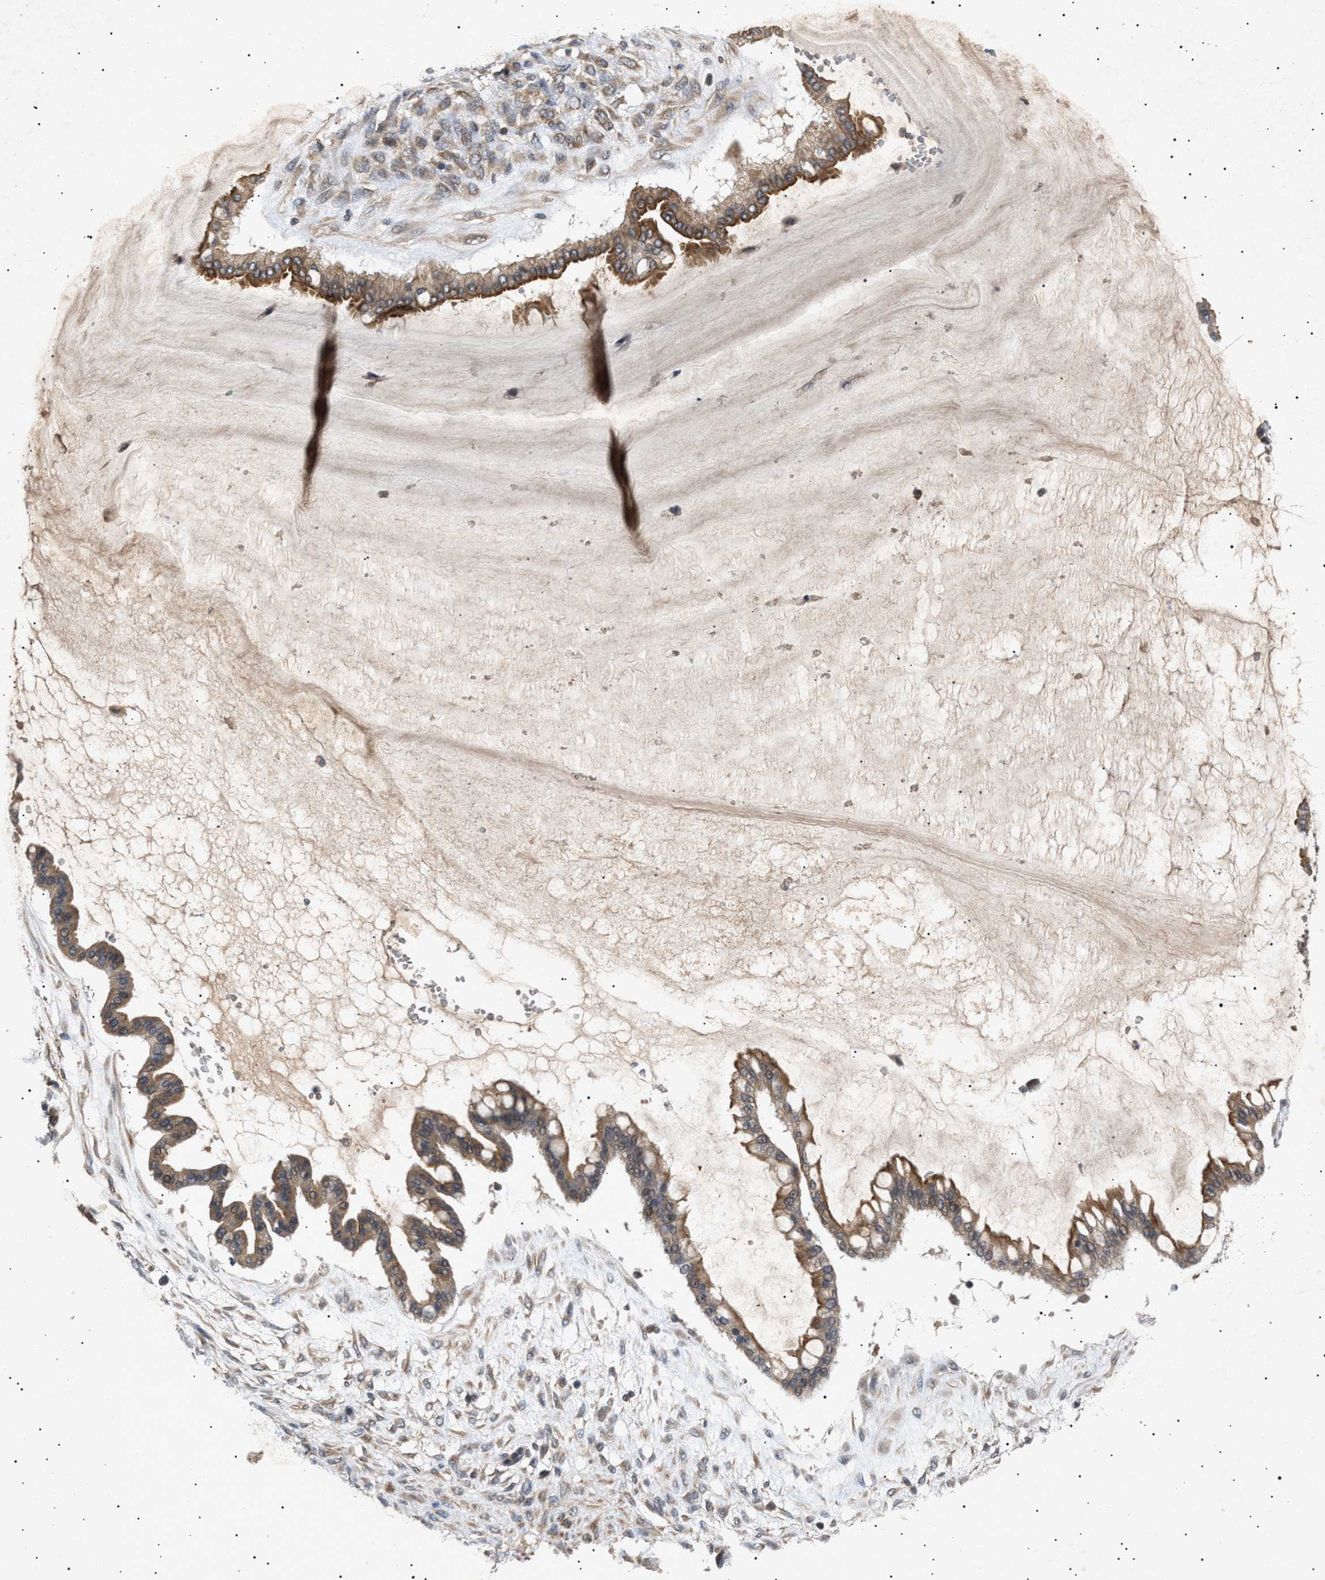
{"staining": {"intensity": "moderate", "quantity": ">75%", "location": "cytoplasmic/membranous"}, "tissue": "ovarian cancer", "cell_type": "Tumor cells", "image_type": "cancer", "snomed": [{"axis": "morphology", "description": "Cystadenocarcinoma, mucinous, NOS"}, {"axis": "topography", "description": "Ovary"}], "caption": "Protein analysis of ovarian mucinous cystadenocarcinoma tissue displays moderate cytoplasmic/membranous expression in approximately >75% of tumor cells.", "gene": "SIRT5", "patient": {"sex": "female", "age": 73}}